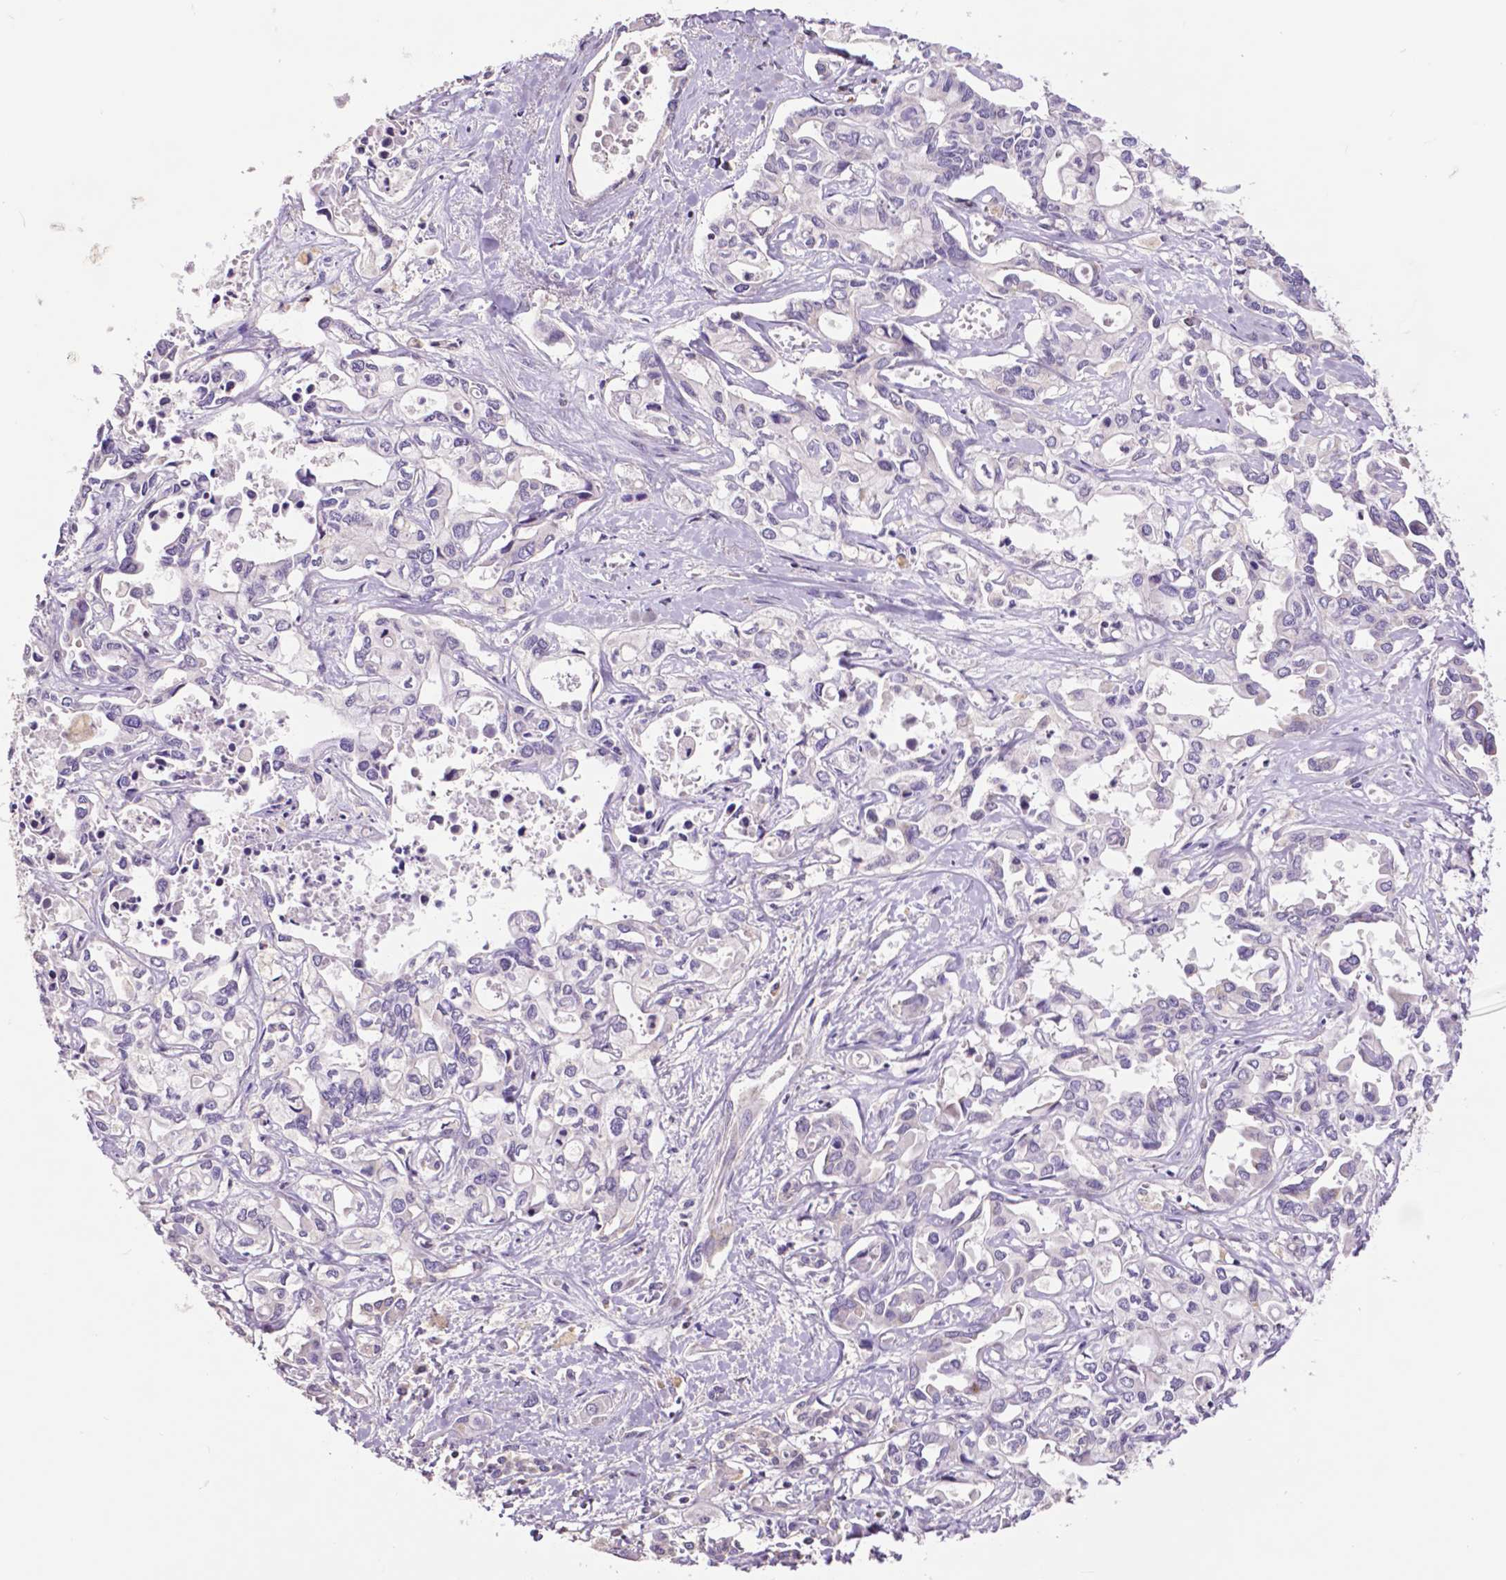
{"staining": {"intensity": "negative", "quantity": "none", "location": "none"}, "tissue": "liver cancer", "cell_type": "Tumor cells", "image_type": "cancer", "snomed": [{"axis": "morphology", "description": "Cholangiocarcinoma"}, {"axis": "topography", "description": "Liver"}], "caption": "Immunohistochemical staining of cholangiocarcinoma (liver) demonstrates no significant positivity in tumor cells. (Brightfield microscopy of DAB immunohistochemistry (IHC) at high magnification).", "gene": "MCL1", "patient": {"sex": "female", "age": 64}}